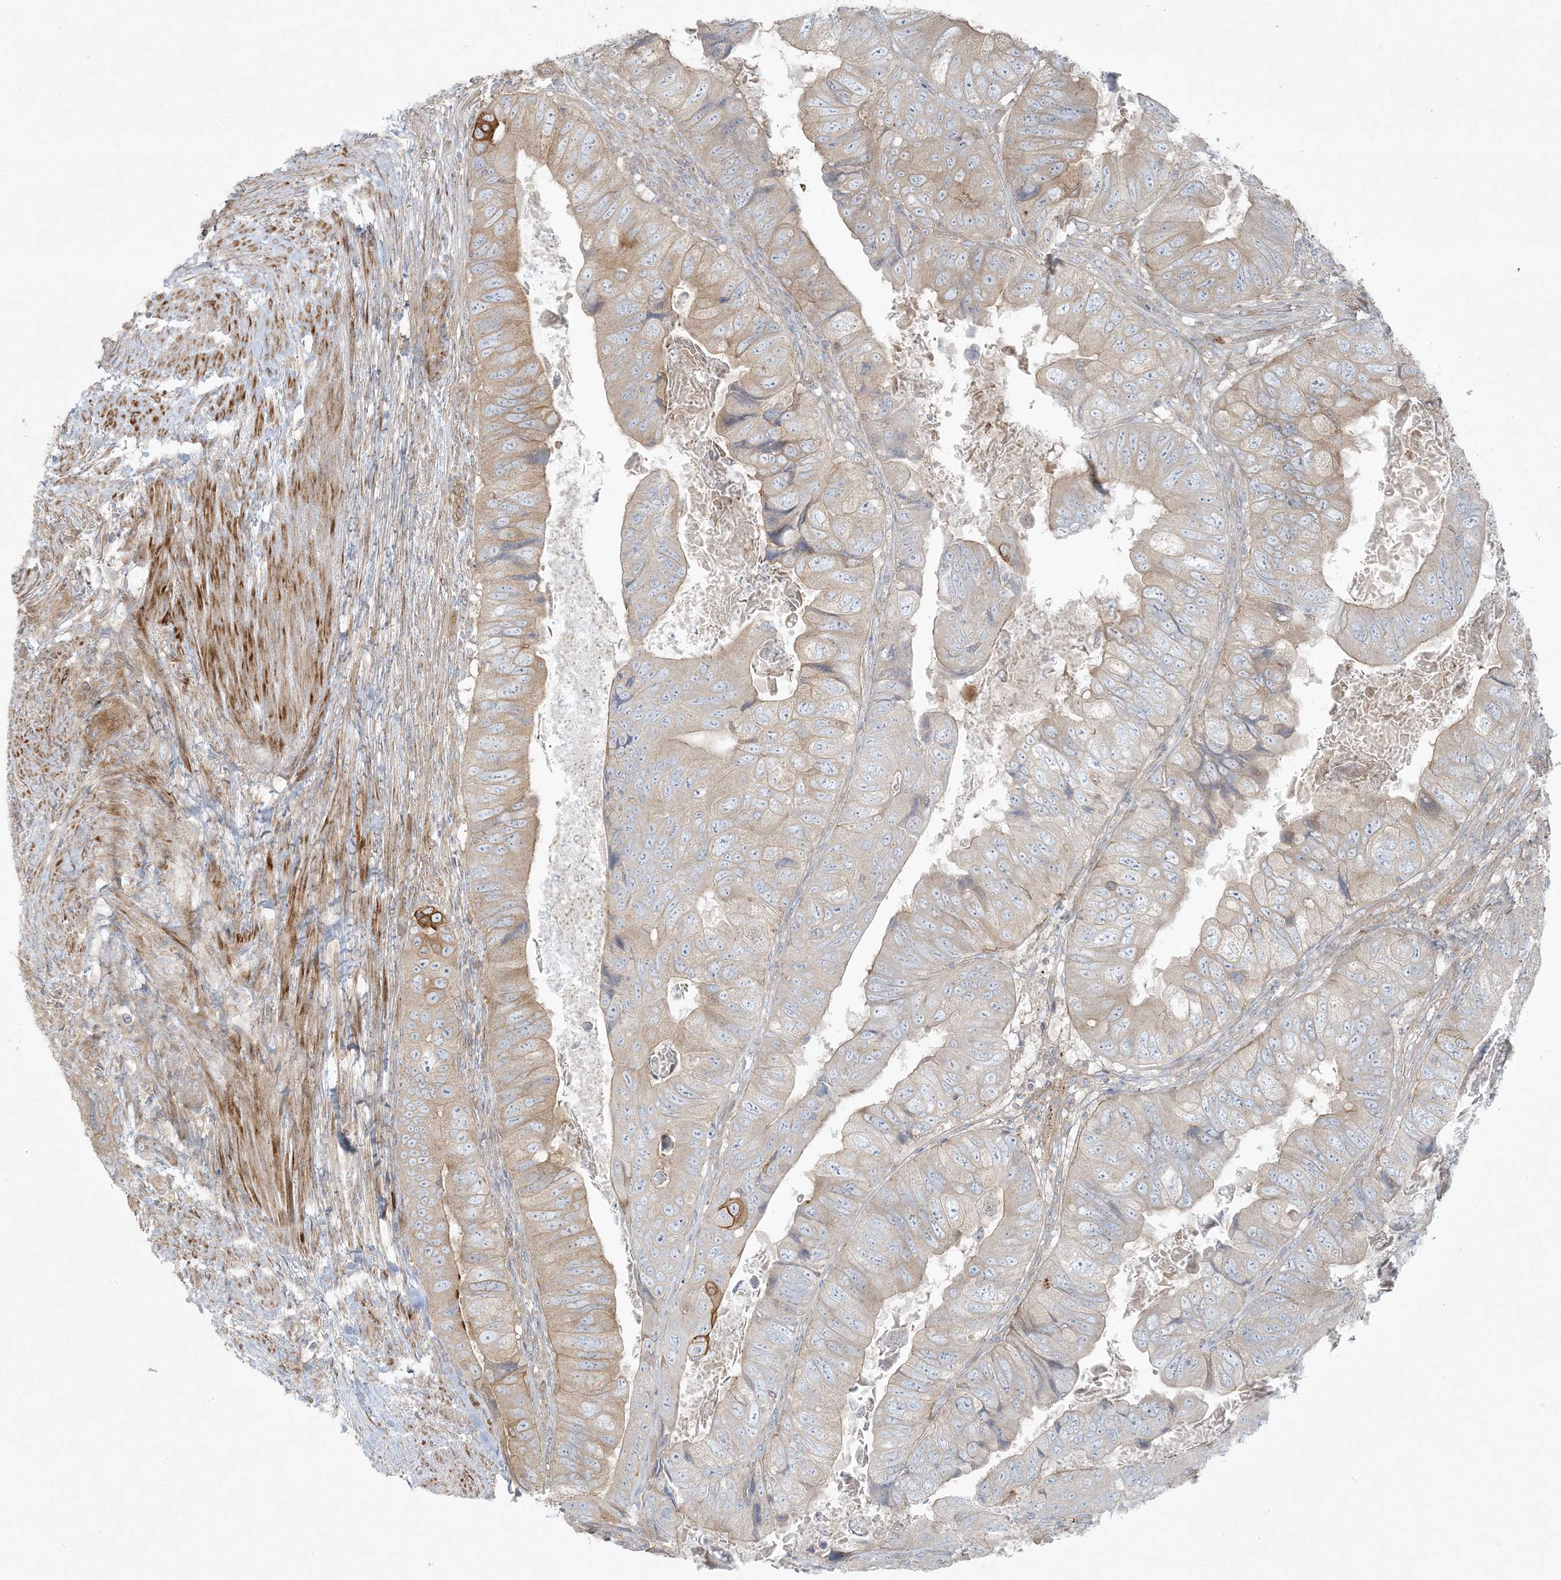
{"staining": {"intensity": "moderate", "quantity": "25%-75%", "location": "cytoplasmic/membranous"}, "tissue": "colorectal cancer", "cell_type": "Tumor cells", "image_type": "cancer", "snomed": [{"axis": "morphology", "description": "Adenocarcinoma, NOS"}, {"axis": "topography", "description": "Rectum"}], "caption": "Protein analysis of colorectal cancer (adenocarcinoma) tissue exhibits moderate cytoplasmic/membranous positivity in about 25%-75% of tumor cells.", "gene": "PIK3R4", "patient": {"sex": "male", "age": 63}}